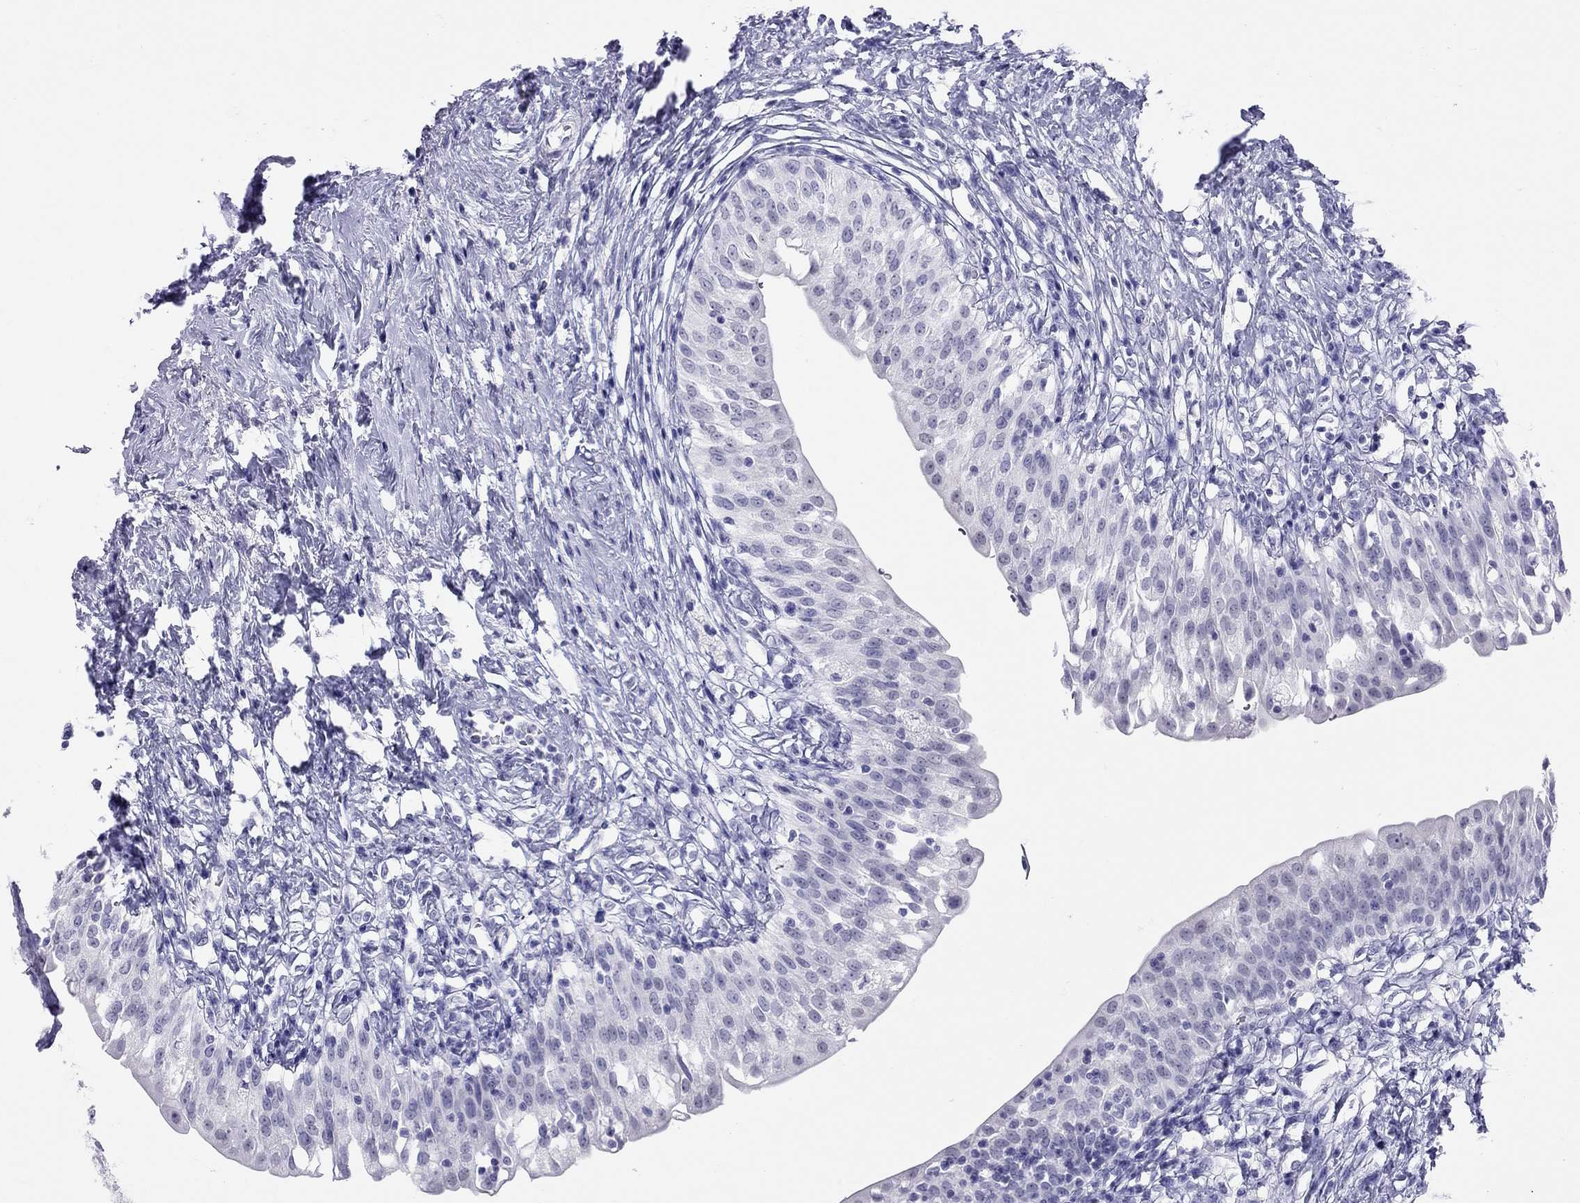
{"staining": {"intensity": "negative", "quantity": "none", "location": "none"}, "tissue": "urinary bladder", "cell_type": "Urothelial cells", "image_type": "normal", "snomed": [{"axis": "morphology", "description": "Normal tissue, NOS"}, {"axis": "topography", "description": "Urinary bladder"}], "caption": "The immunohistochemistry (IHC) micrograph has no significant expression in urothelial cells of urinary bladder. (Immunohistochemistry (ihc), brightfield microscopy, high magnification).", "gene": "LYAR", "patient": {"sex": "male", "age": 76}}